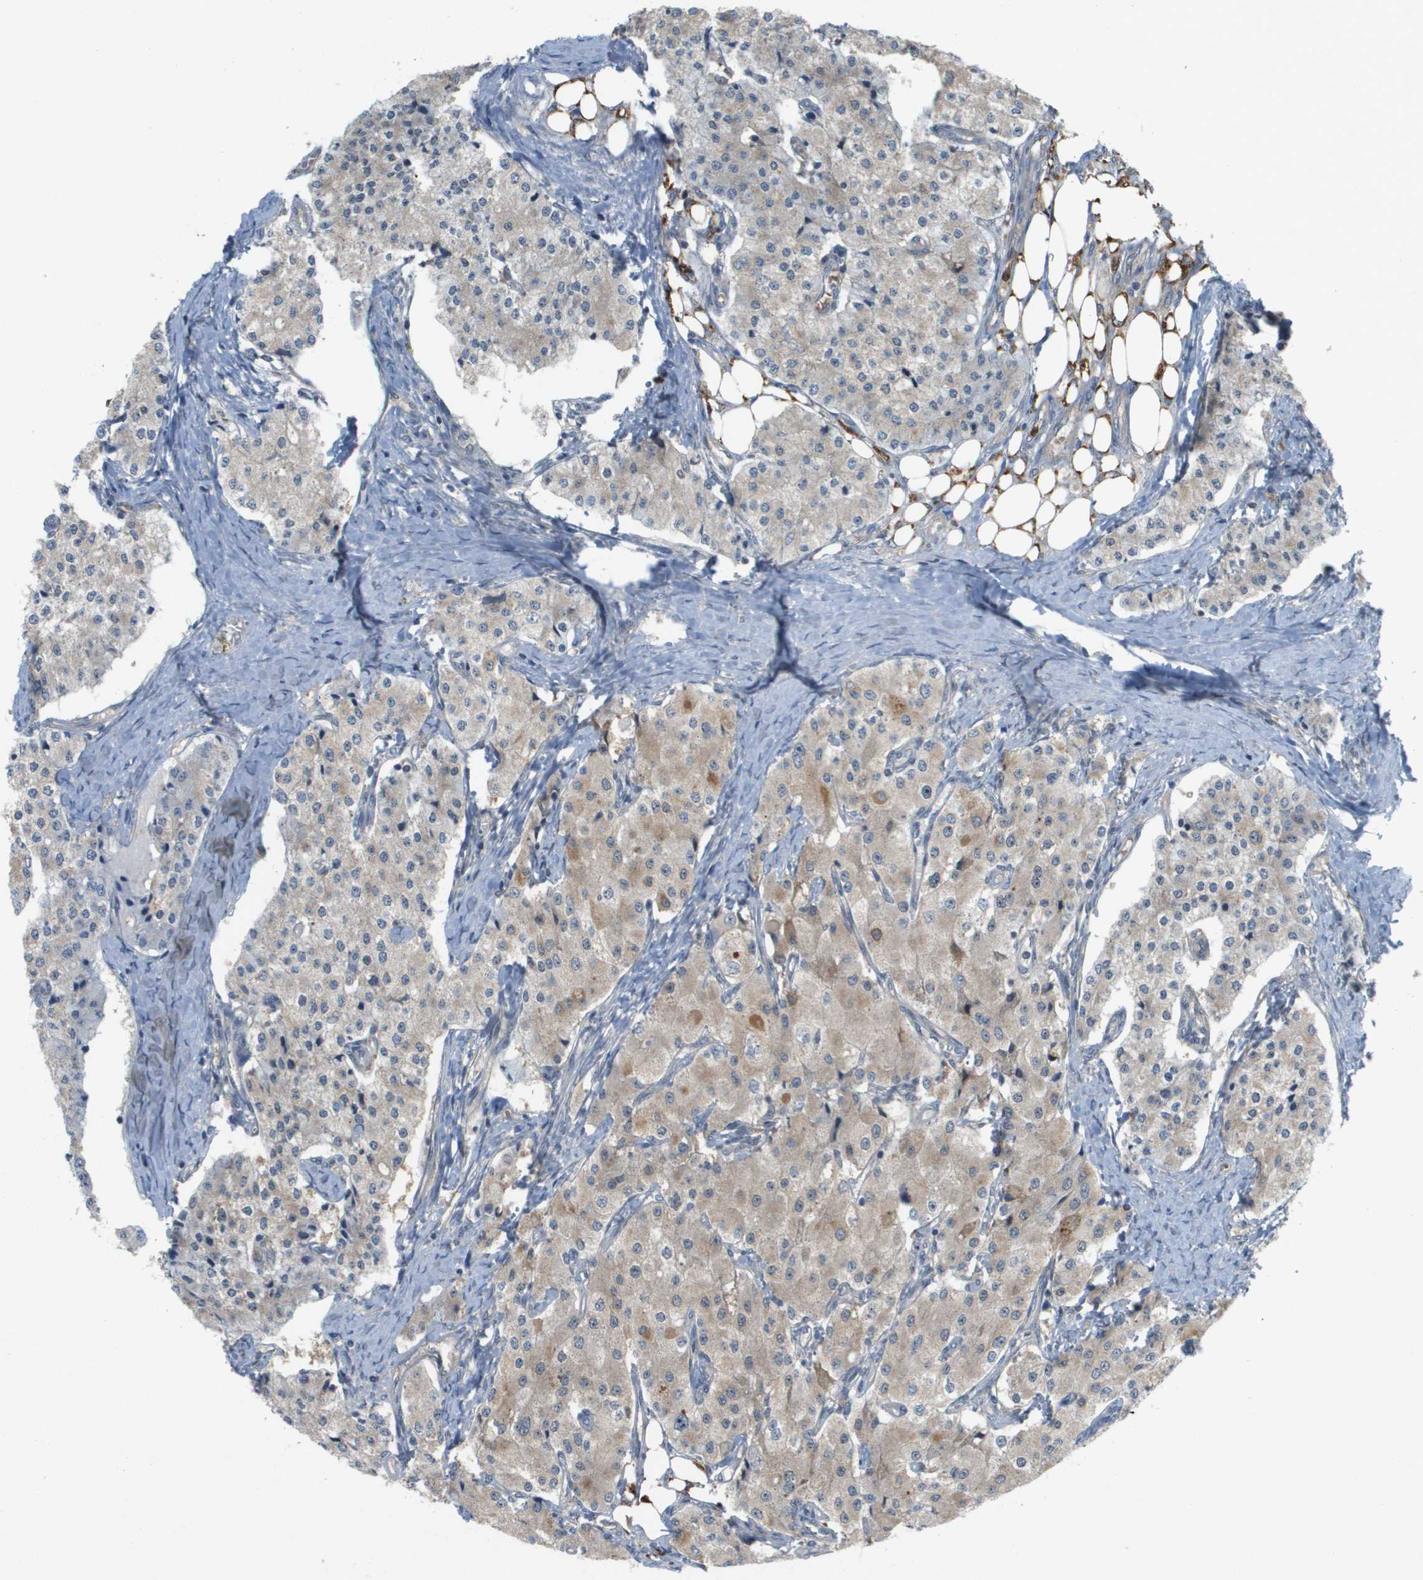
{"staining": {"intensity": "weak", "quantity": "25%-75%", "location": "cytoplasmic/membranous"}, "tissue": "carcinoid", "cell_type": "Tumor cells", "image_type": "cancer", "snomed": [{"axis": "morphology", "description": "Carcinoid, malignant, NOS"}, {"axis": "topography", "description": "Colon"}], "caption": "Brown immunohistochemical staining in human carcinoid exhibits weak cytoplasmic/membranous expression in approximately 25%-75% of tumor cells.", "gene": "PALD1", "patient": {"sex": "female", "age": 52}}